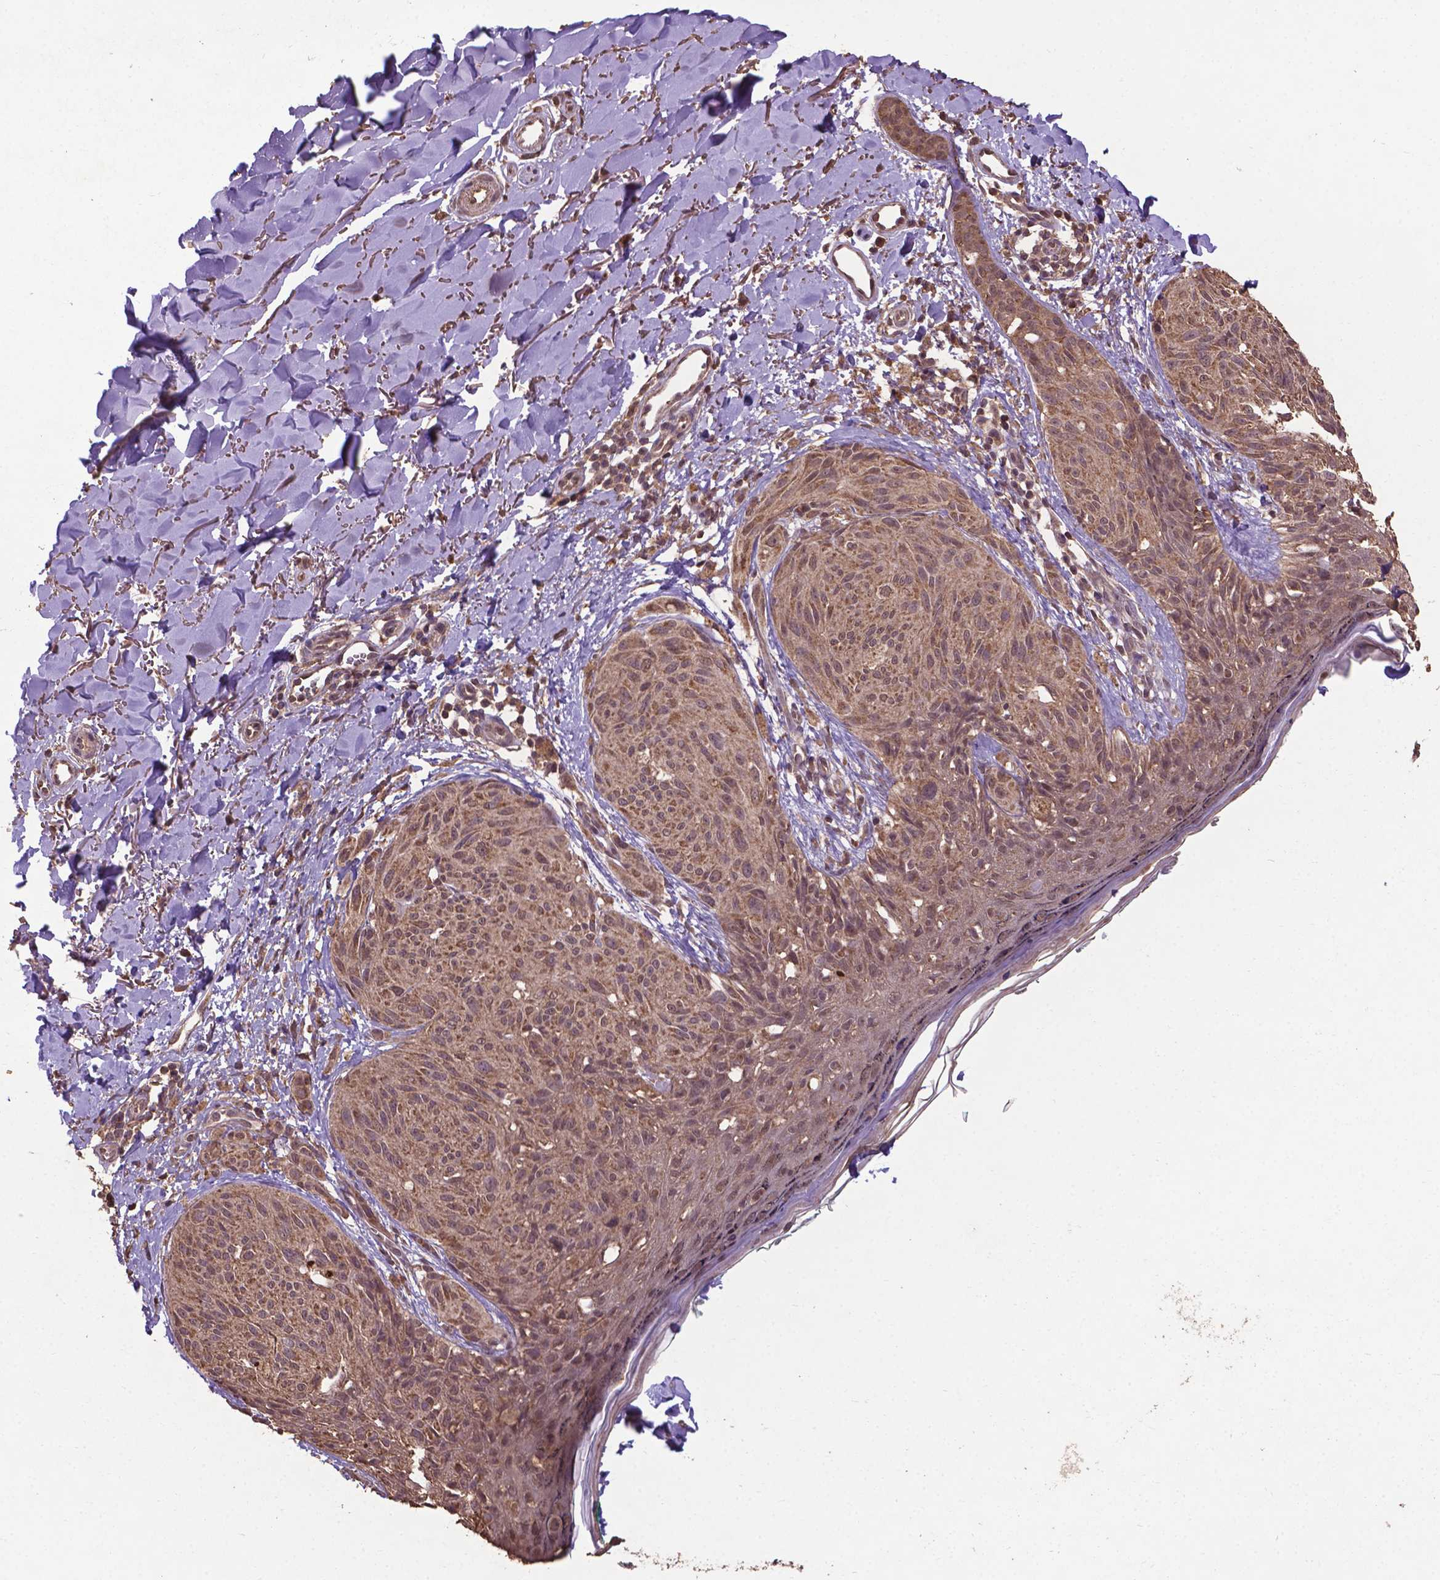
{"staining": {"intensity": "moderate", "quantity": ">75%", "location": "cytoplasmic/membranous,nuclear"}, "tissue": "melanoma", "cell_type": "Tumor cells", "image_type": "cancer", "snomed": [{"axis": "morphology", "description": "Malignant melanoma, NOS"}, {"axis": "topography", "description": "Skin"}], "caption": "This photomicrograph displays melanoma stained with immunohistochemistry to label a protein in brown. The cytoplasmic/membranous and nuclear of tumor cells show moderate positivity for the protein. Nuclei are counter-stained blue.", "gene": "DCAF1", "patient": {"sex": "female", "age": 87}}